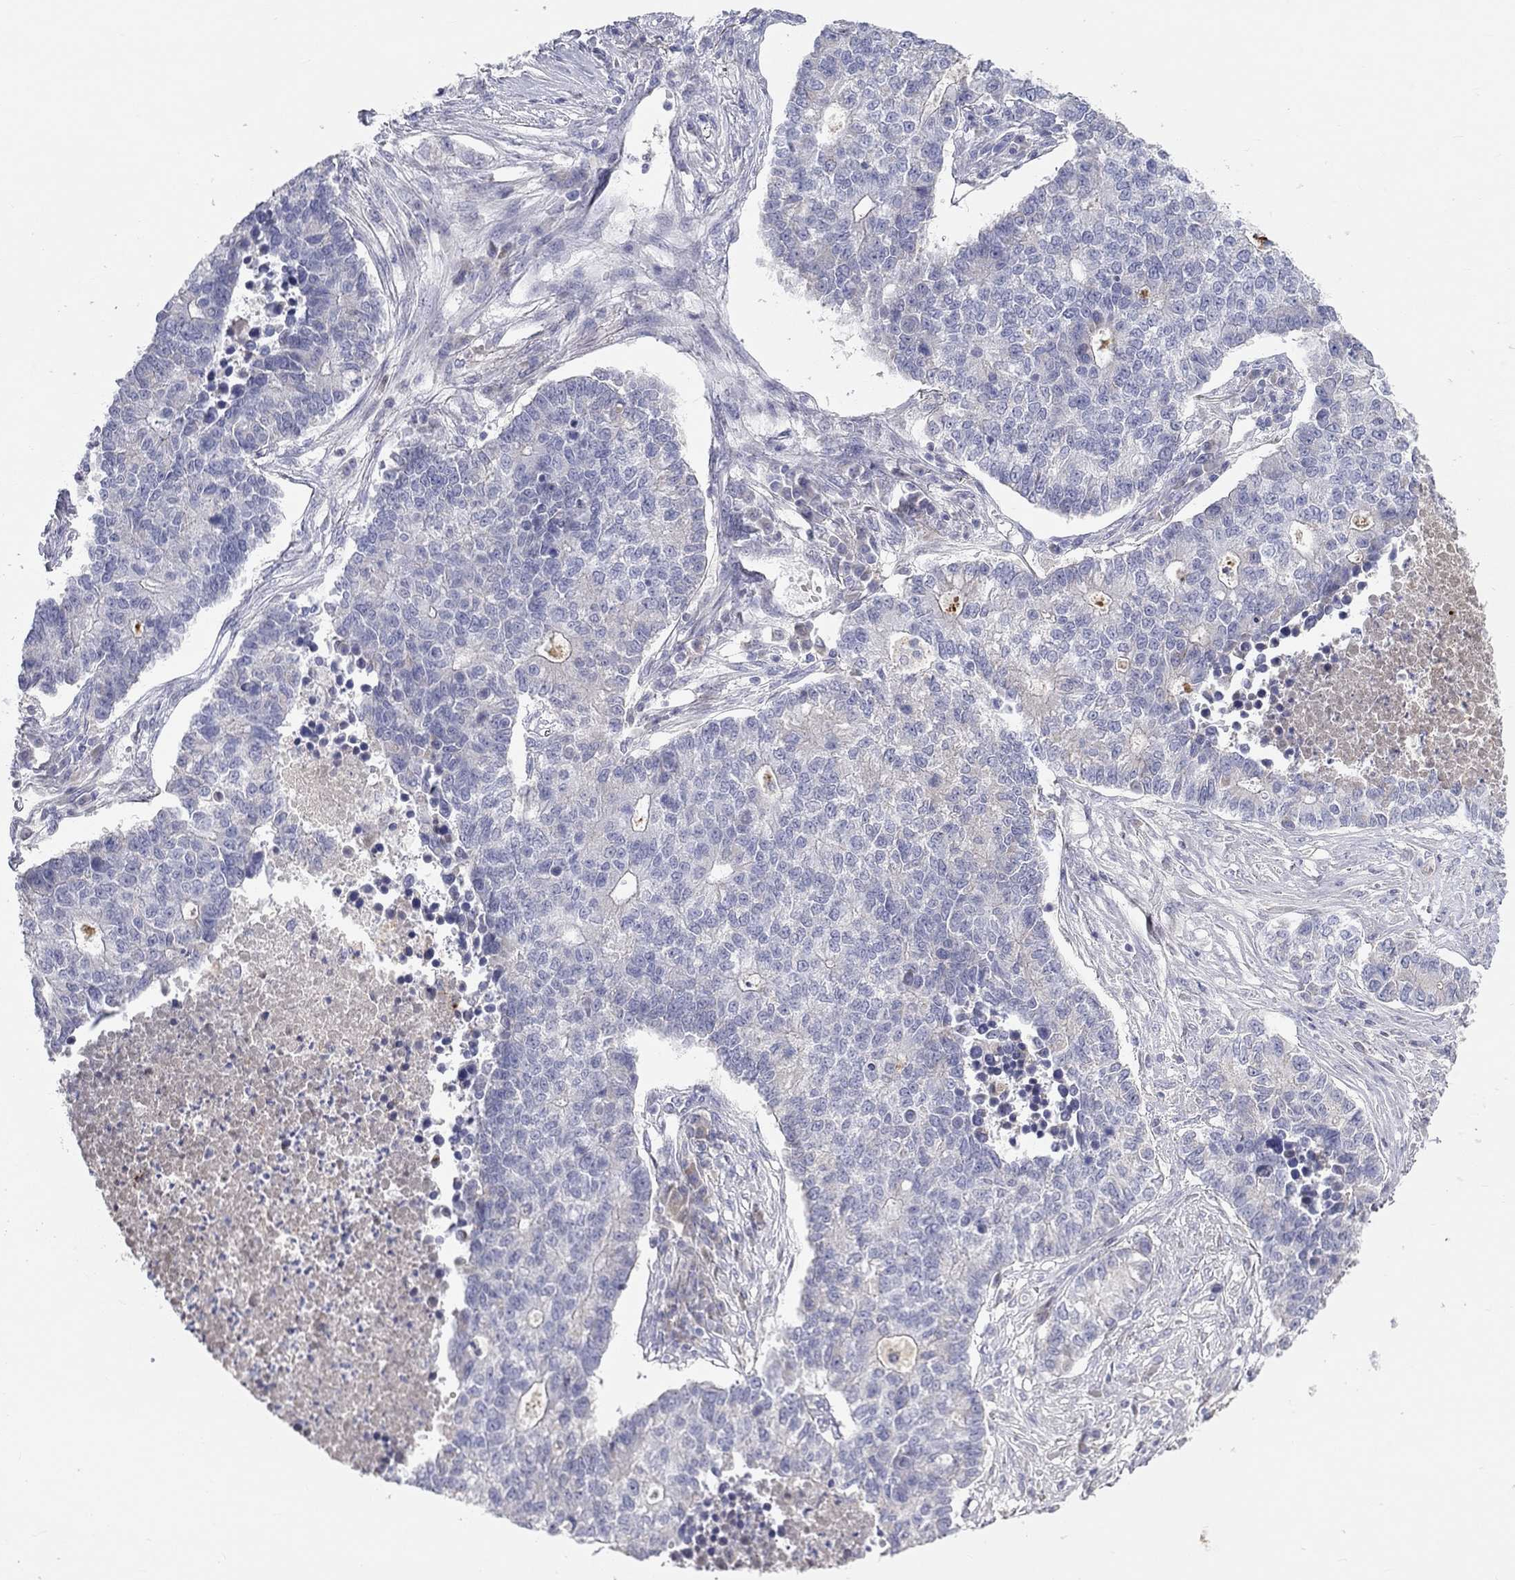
{"staining": {"intensity": "negative", "quantity": "none", "location": "none"}, "tissue": "lung cancer", "cell_type": "Tumor cells", "image_type": "cancer", "snomed": [{"axis": "morphology", "description": "Adenocarcinoma, NOS"}, {"axis": "topography", "description": "Lung"}], "caption": "An image of human adenocarcinoma (lung) is negative for staining in tumor cells. The staining is performed using DAB (3,3'-diaminobenzidine) brown chromogen with nuclei counter-stained in using hematoxylin.", "gene": "ST7L", "patient": {"sex": "male", "age": 57}}